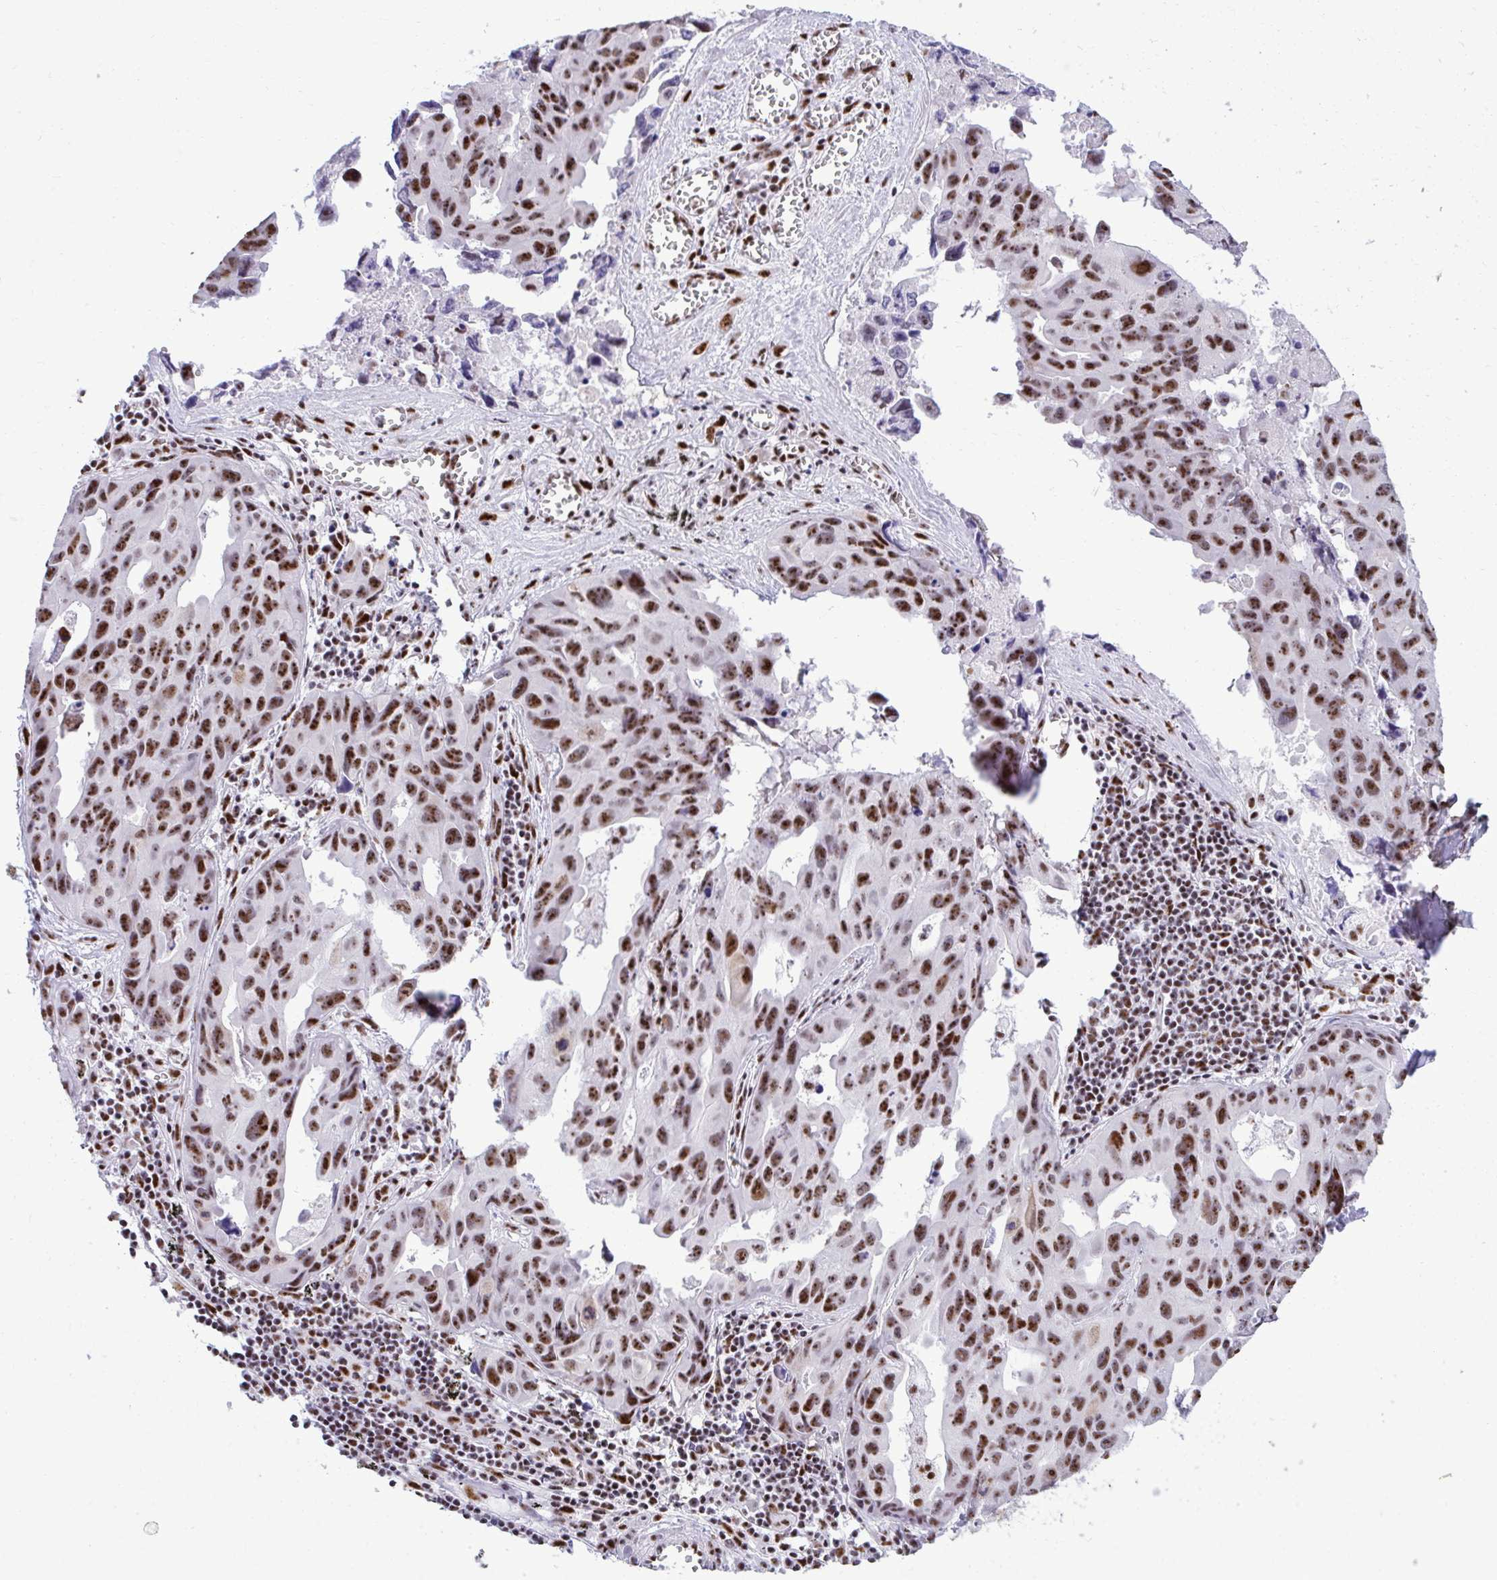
{"staining": {"intensity": "strong", "quantity": ">75%", "location": "nuclear"}, "tissue": "lung cancer", "cell_type": "Tumor cells", "image_type": "cancer", "snomed": [{"axis": "morphology", "description": "Adenocarcinoma, NOS"}, {"axis": "topography", "description": "Lymph node"}, {"axis": "topography", "description": "Lung"}], "caption": "DAB immunohistochemical staining of adenocarcinoma (lung) displays strong nuclear protein expression in approximately >75% of tumor cells.", "gene": "PELP1", "patient": {"sex": "male", "age": 64}}